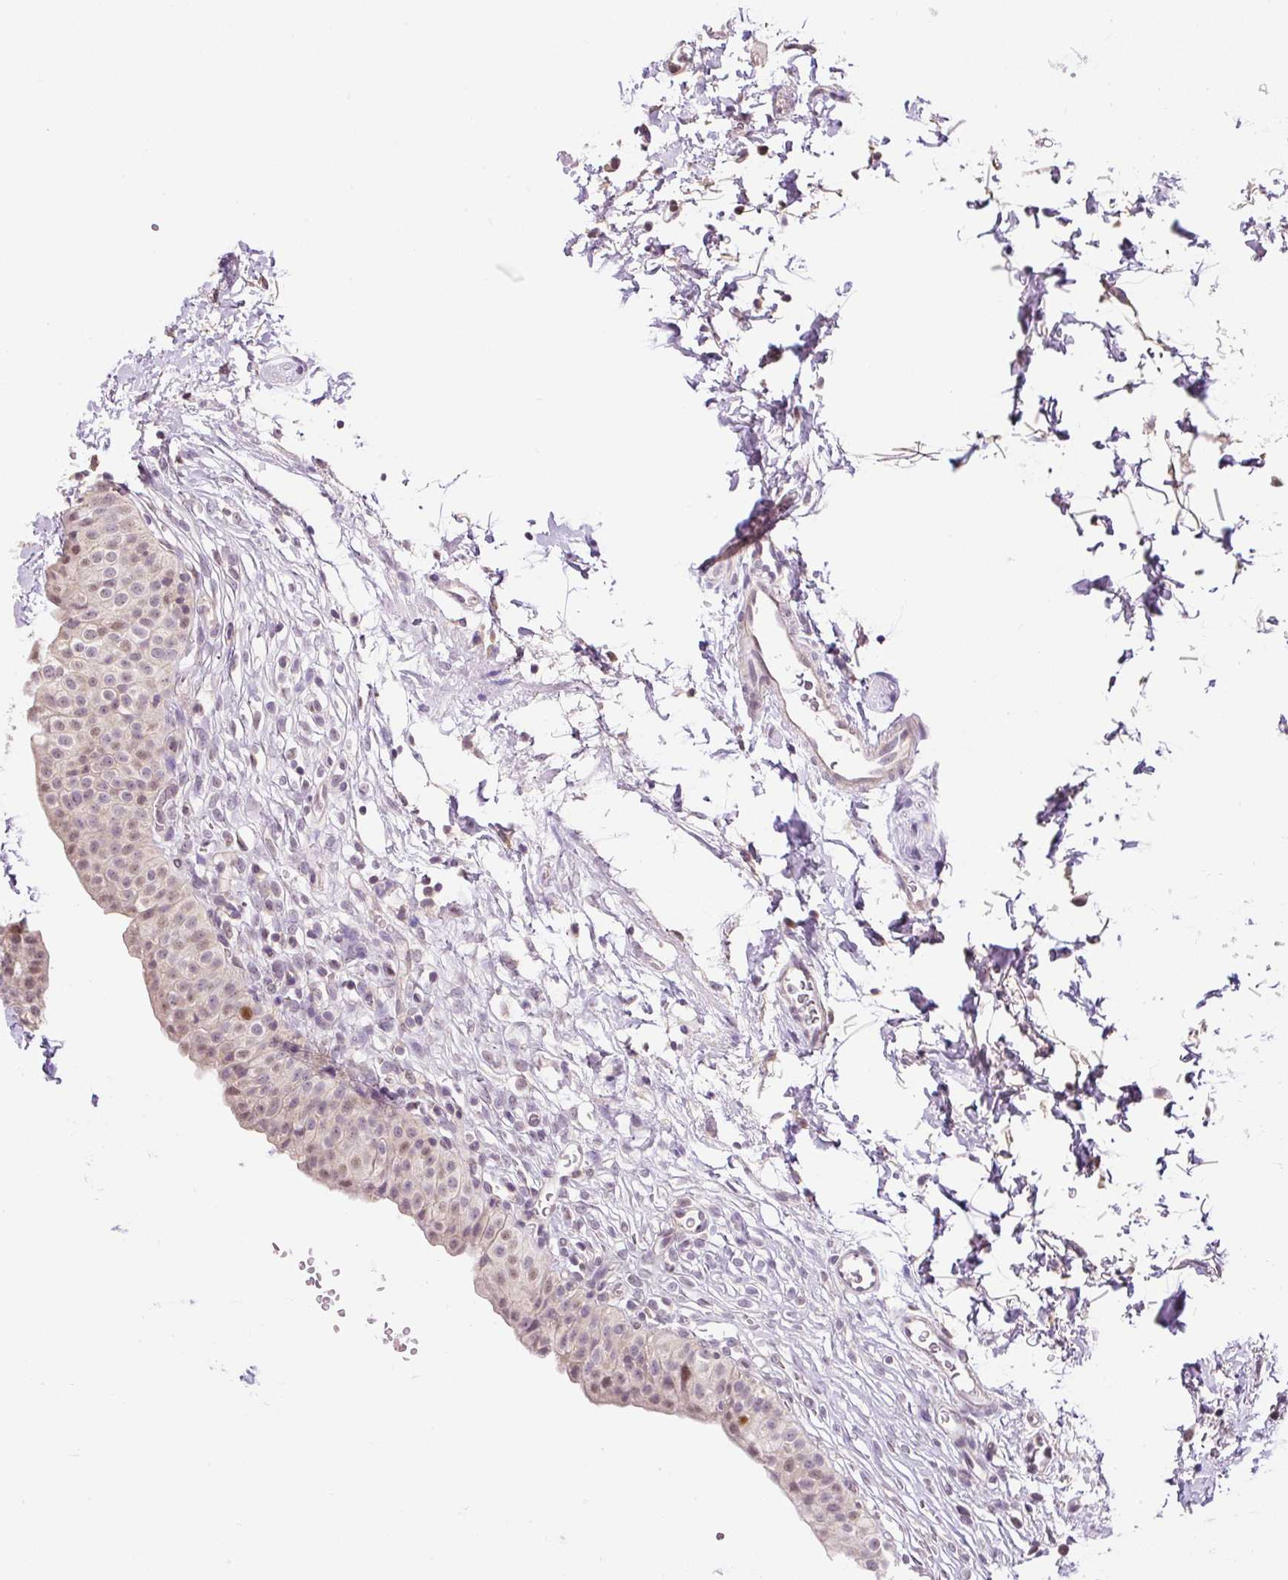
{"staining": {"intensity": "moderate", "quantity": "<25%", "location": "nuclear"}, "tissue": "urinary bladder", "cell_type": "Urothelial cells", "image_type": "normal", "snomed": [{"axis": "morphology", "description": "Normal tissue, NOS"}, {"axis": "topography", "description": "Urinary bladder"}, {"axis": "topography", "description": "Peripheral nerve tissue"}], "caption": "An image of urinary bladder stained for a protein displays moderate nuclear brown staining in urothelial cells. The protein of interest is shown in brown color, while the nuclei are stained blue.", "gene": "RACGAP1", "patient": {"sex": "male", "age": 55}}